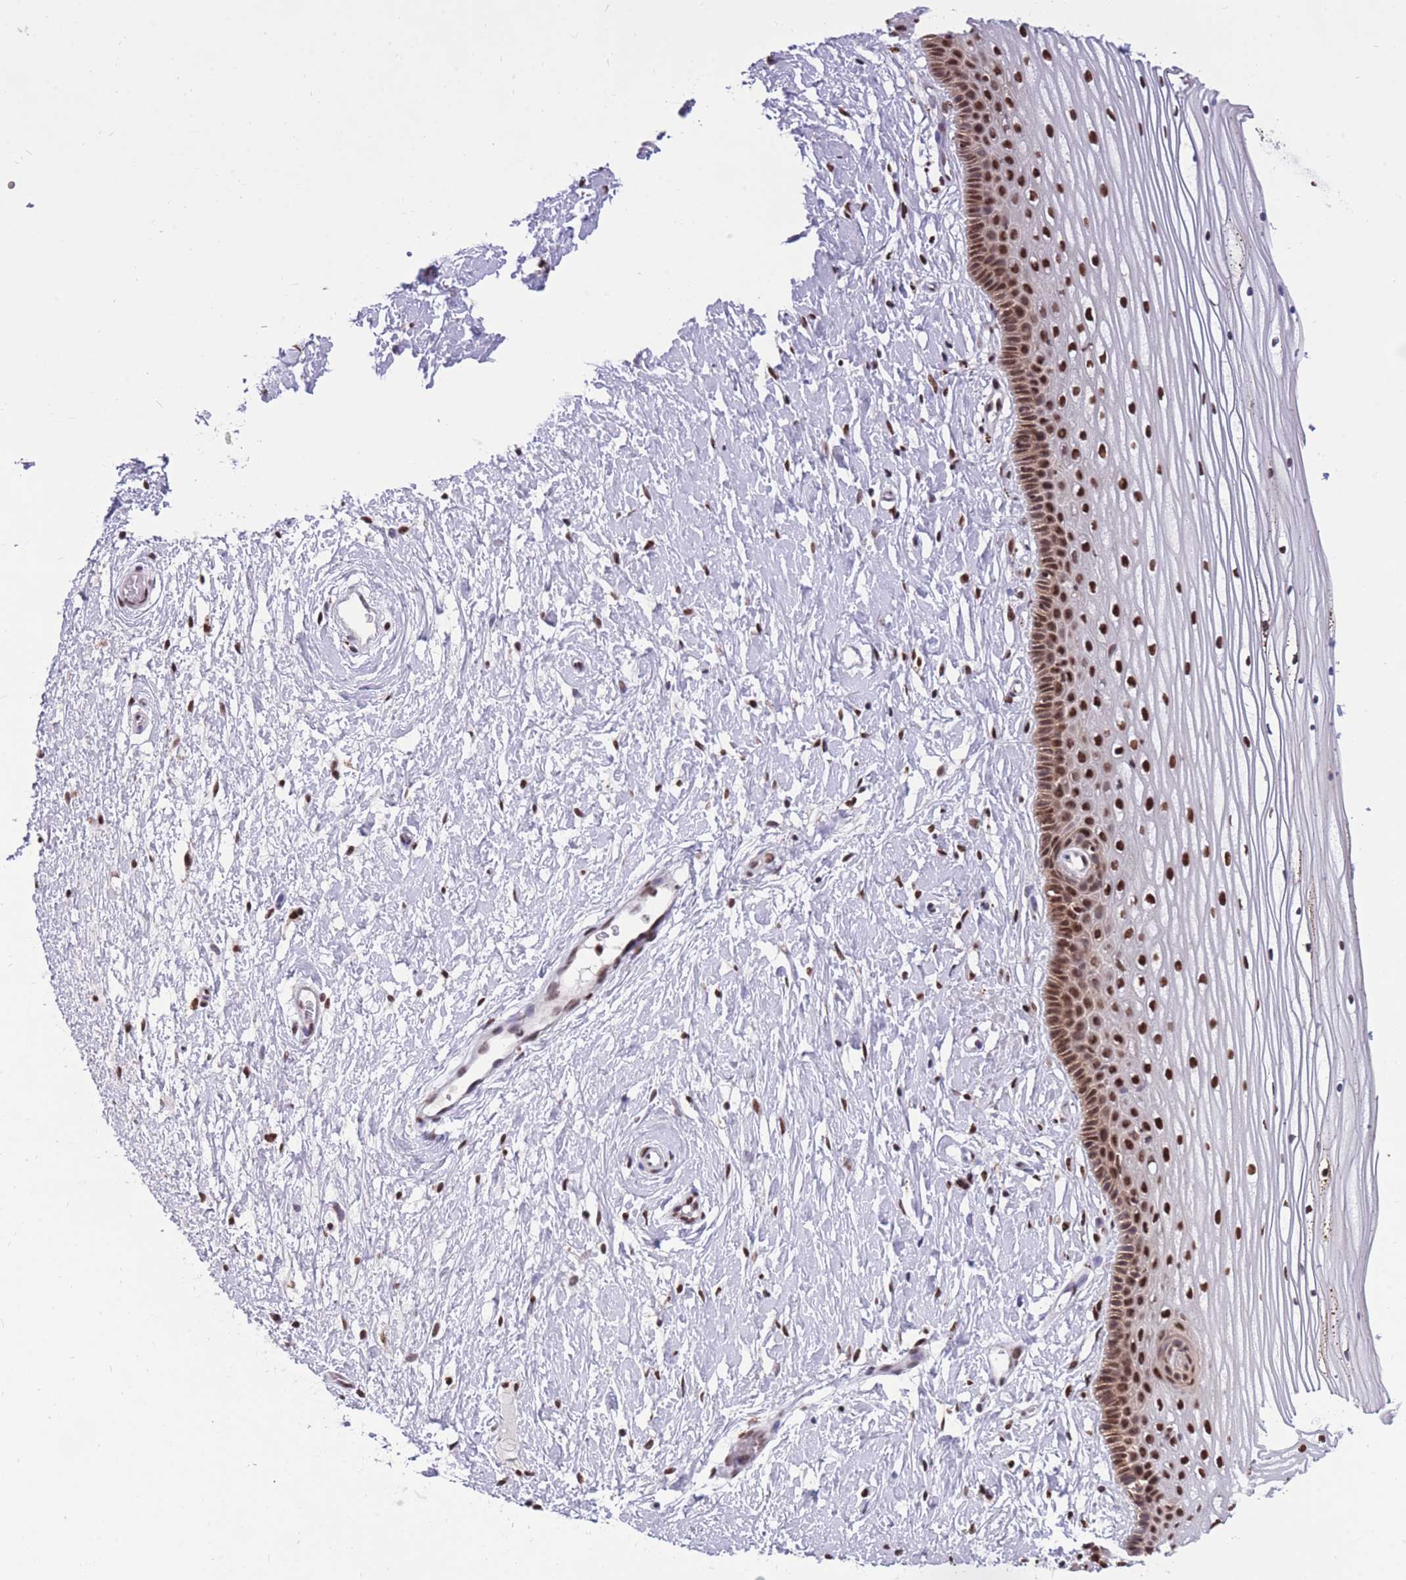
{"staining": {"intensity": "strong", "quantity": ">75%", "location": "nuclear"}, "tissue": "vagina", "cell_type": "Squamous epithelial cells", "image_type": "normal", "snomed": [{"axis": "morphology", "description": "Normal tissue, NOS"}, {"axis": "topography", "description": "Vagina"}, {"axis": "topography", "description": "Cervix"}], "caption": "Strong nuclear expression for a protein is seen in approximately >75% of squamous epithelial cells of benign vagina using immunohistochemistry.", "gene": "PRPF19", "patient": {"sex": "female", "age": 40}}